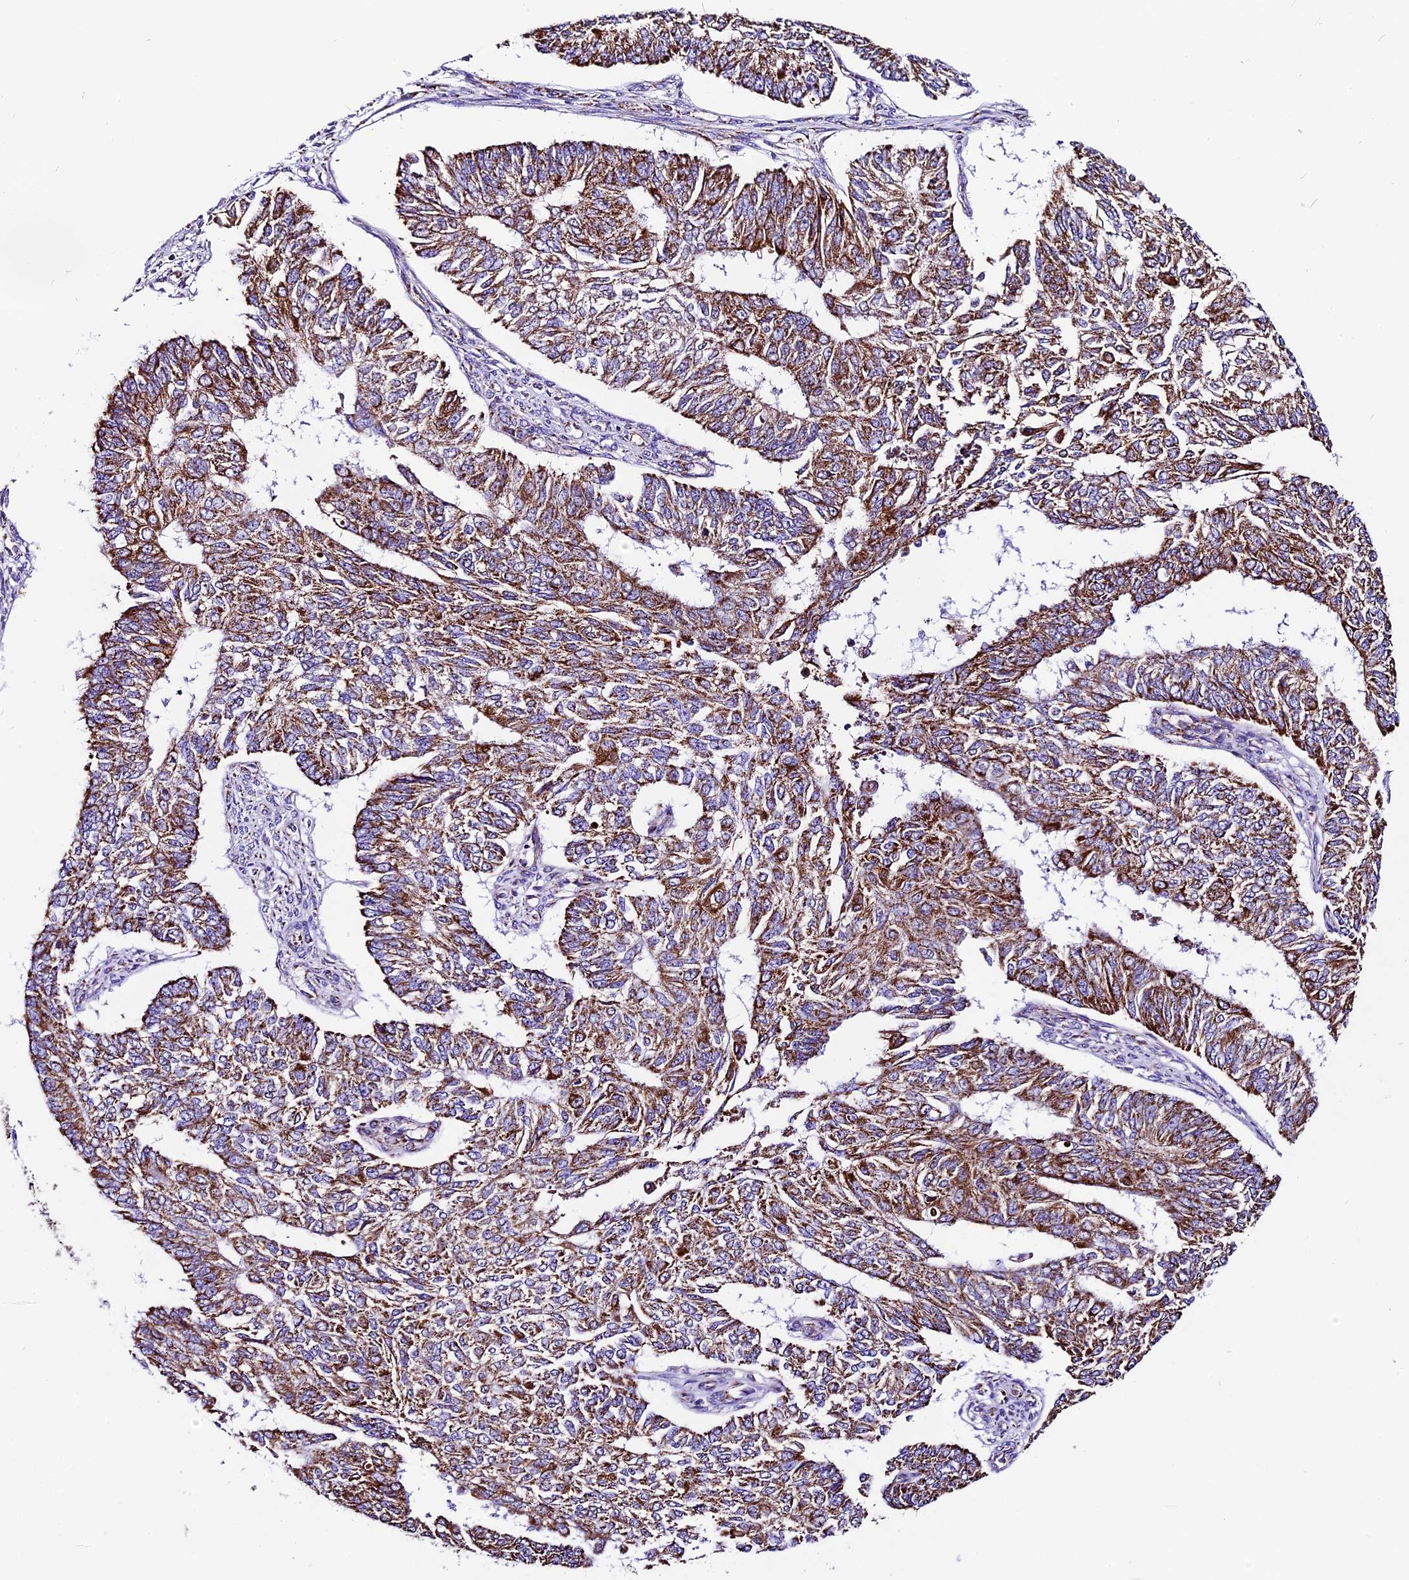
{"staining": {"intensity": "moderate", "quantity": ">75%", "location": "cytoplasmic/membranous"}, "tissue": "endometrial cancer", "cell_type": "Tumor cells", "image_type": "cancer", "snomed": [{"axis": "morphology", "description": "Adenocarcinoma, NOS"}, {"axis": "topography", "description": "Endometrium"}], "caption": "High-magnification brightfield microscopy of adenocarcinoma (endometrial) stained with DAB (3,3'-diaminobenzidine) (brown) and counterstained with hematoxylin (blue). tumor cells exhibit moderate cytoplasmic/membranous expression is present in about>75% of cells. (DAB (3,3'-diaminobenzidine) IHC, brown staining for protein, blue staining for nuclei).", "gene": "DCAF5", "patient": {"sex": "female", "age": 32}}